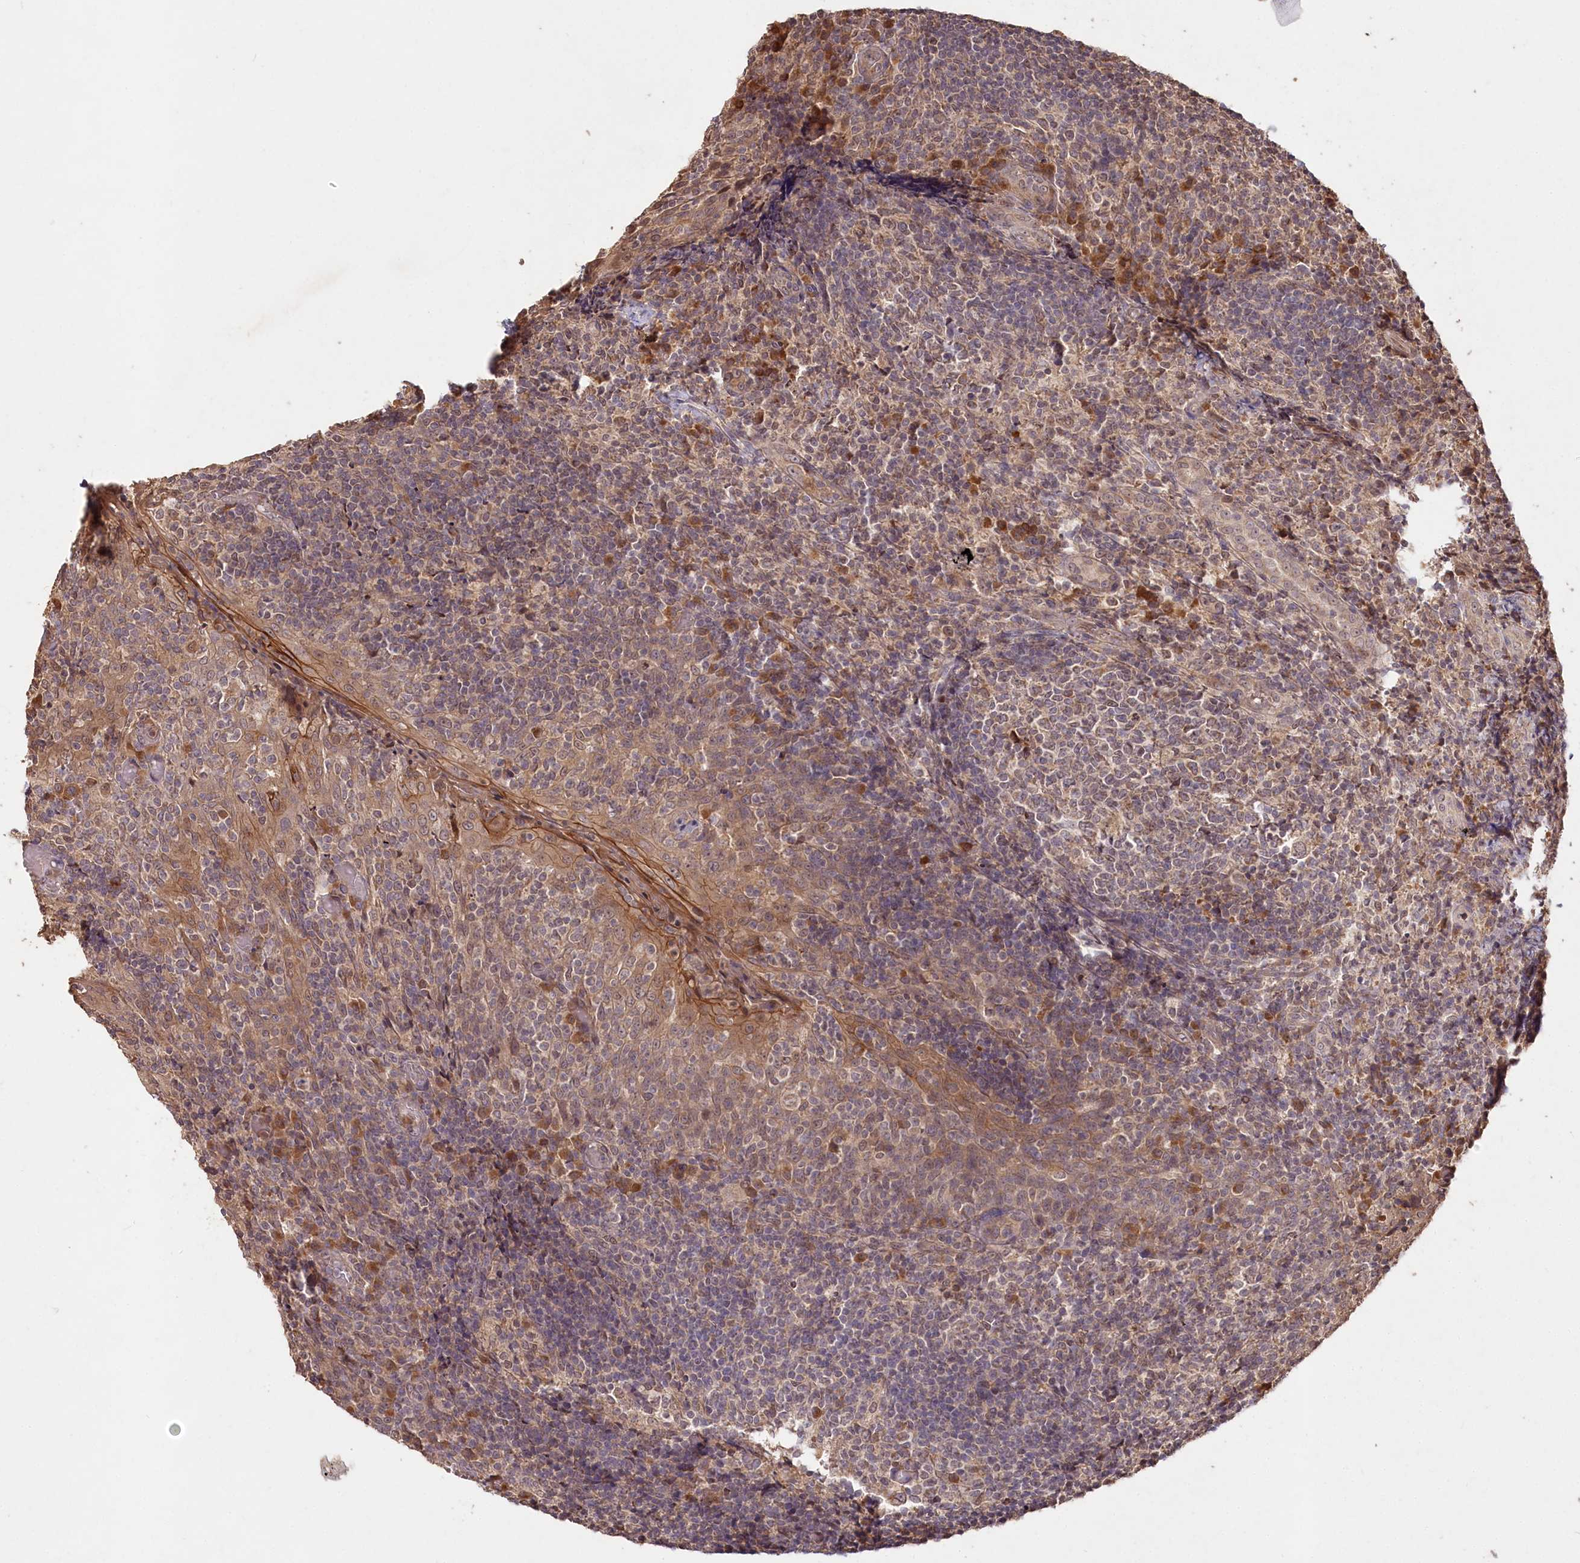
{"staining": {"intensity": "moderate", "quantity": "25%-75%", "location": "cytoplasmic/membranous"}, "tissue": "tonsil", "cell_type": "Germinal center cells", "image_type": "normal", "snomed": [{"axis": "morphology", "description": "Normal tissue, NOS"}, {"axis": "topography", "description": "Tonsil"}], "caption": "About 25%-75% of germinal center cells in normal human tonsil exhibit moderate cytoplasmic/membranous protein positivity as visualized by brown immunohistochemical staining.", "gene": "IRAK1BP1", "patient": {"sex": "female", "age": 19}}